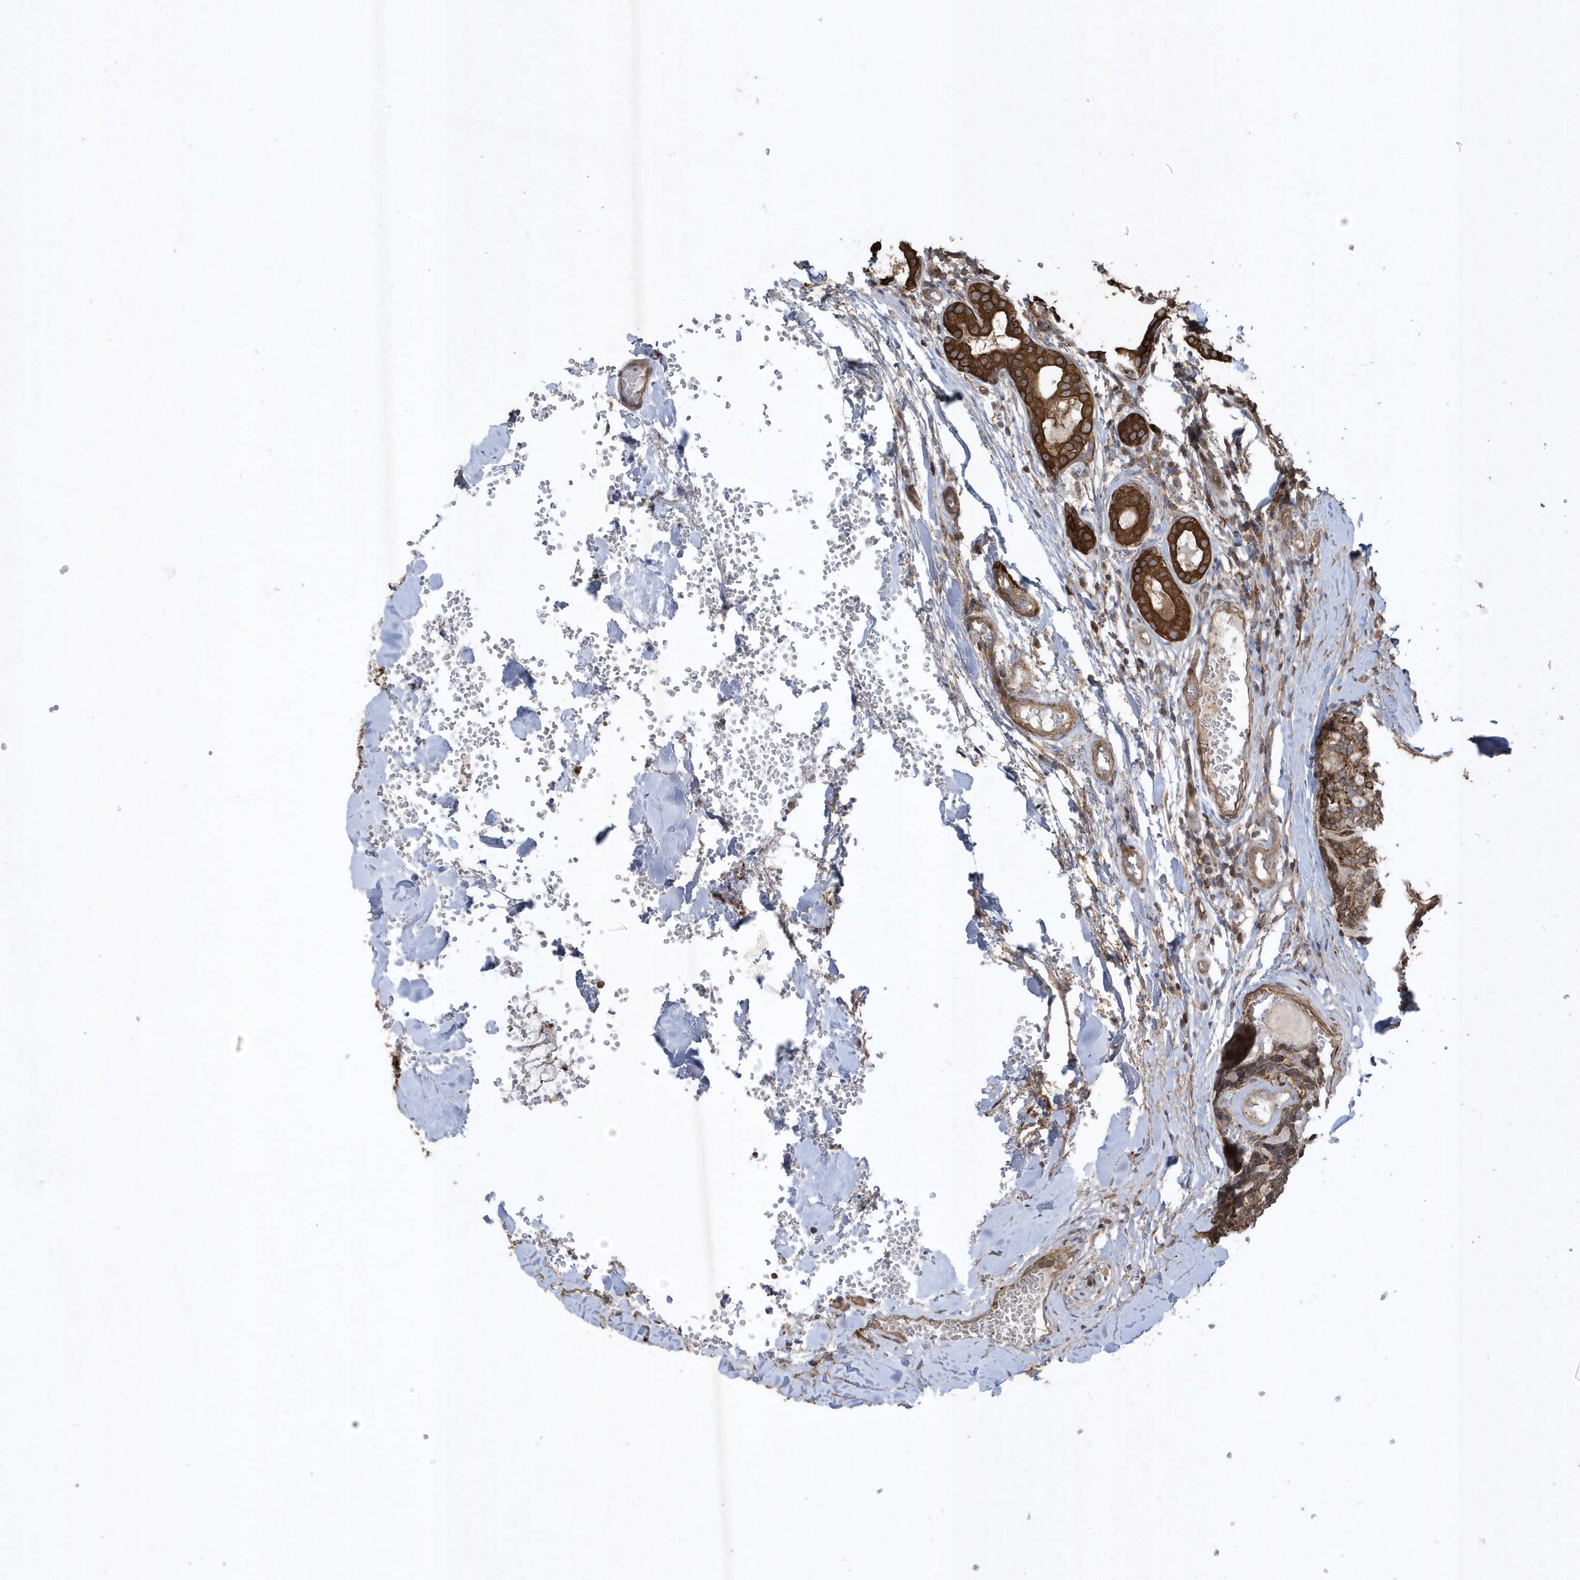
{"staining": {"intensity": "strong", "quantity": ">75%", "location": "cytoplasmic/membranous"}, "tissue": "head and neck cancer", "cell_type": "Tumor cells", "image_type": "cancer", "snomed": [{"axis": "morphology", "description": "Adenocarcinoma, NOS"}, {"axis": "topography", "description": "Head-Neck"}], "caption": "Head and neck cancer (adenocarcinoma) was stained to show a protein in brown. There is high levels of strong cytoplasmic/membranous staining in about >75% of tumor cells.", "gene": "SENP8", "patient": {"sex": "male", "age": 66}}